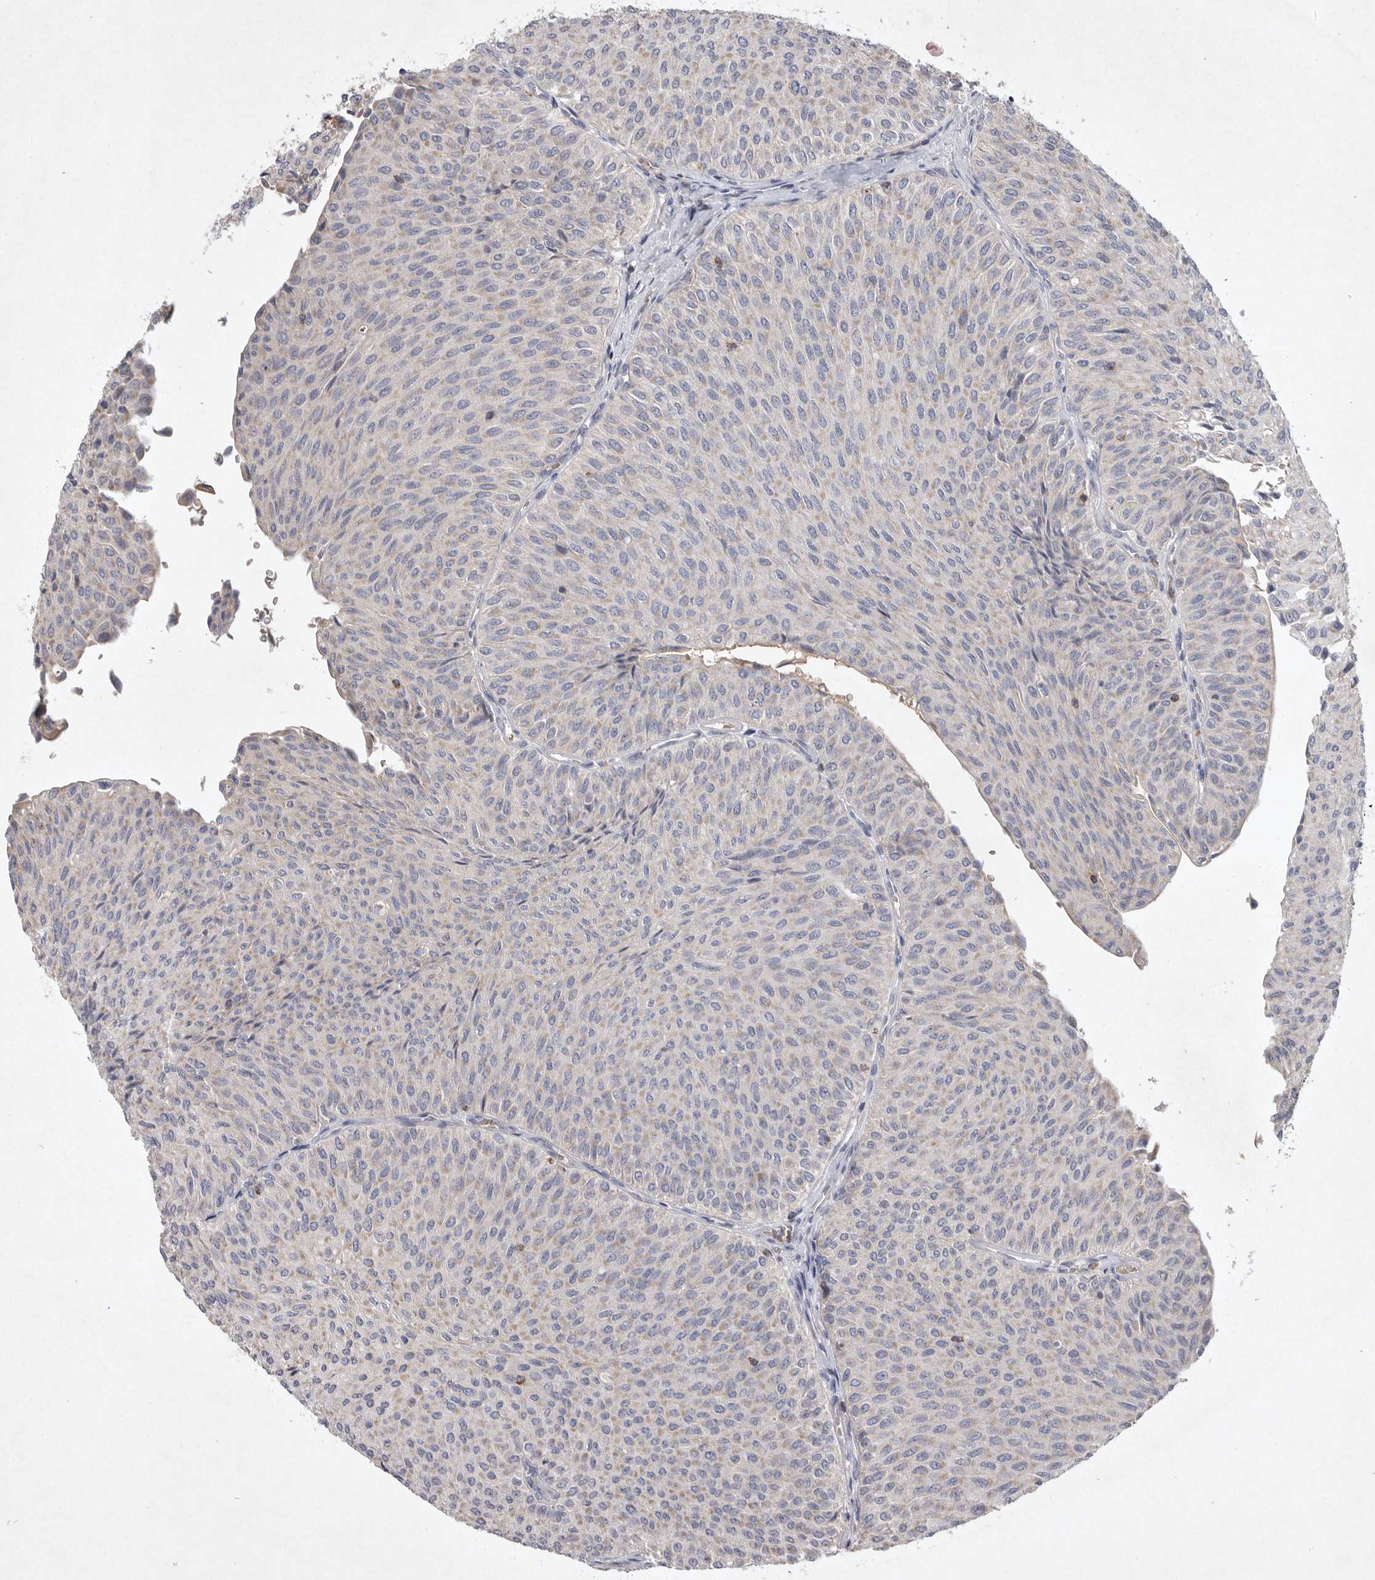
{"staining": {"intensity": "weak", "quantity": "25%-75%", "location": "cytoplasmic/membranous"}, "tissue": "urothelial cancer", "cell_type": "Tumor cells", "image_type": "cancer", "snomed": [{"axis": "morphology", "description": "Urothelial carcinoma, Low grade"}, {"axis": "topography", "description": "Urinary bladder"}], "caption": "Brown immunohistochemical staining in human urothelial carcinoma (low-grade) demonstrates weak cytoplasmic/membranous expression in about 25%-75% of tumor cells.", "gene": "TNFSF14", "patient": {"sex": "male", "age": 78}}